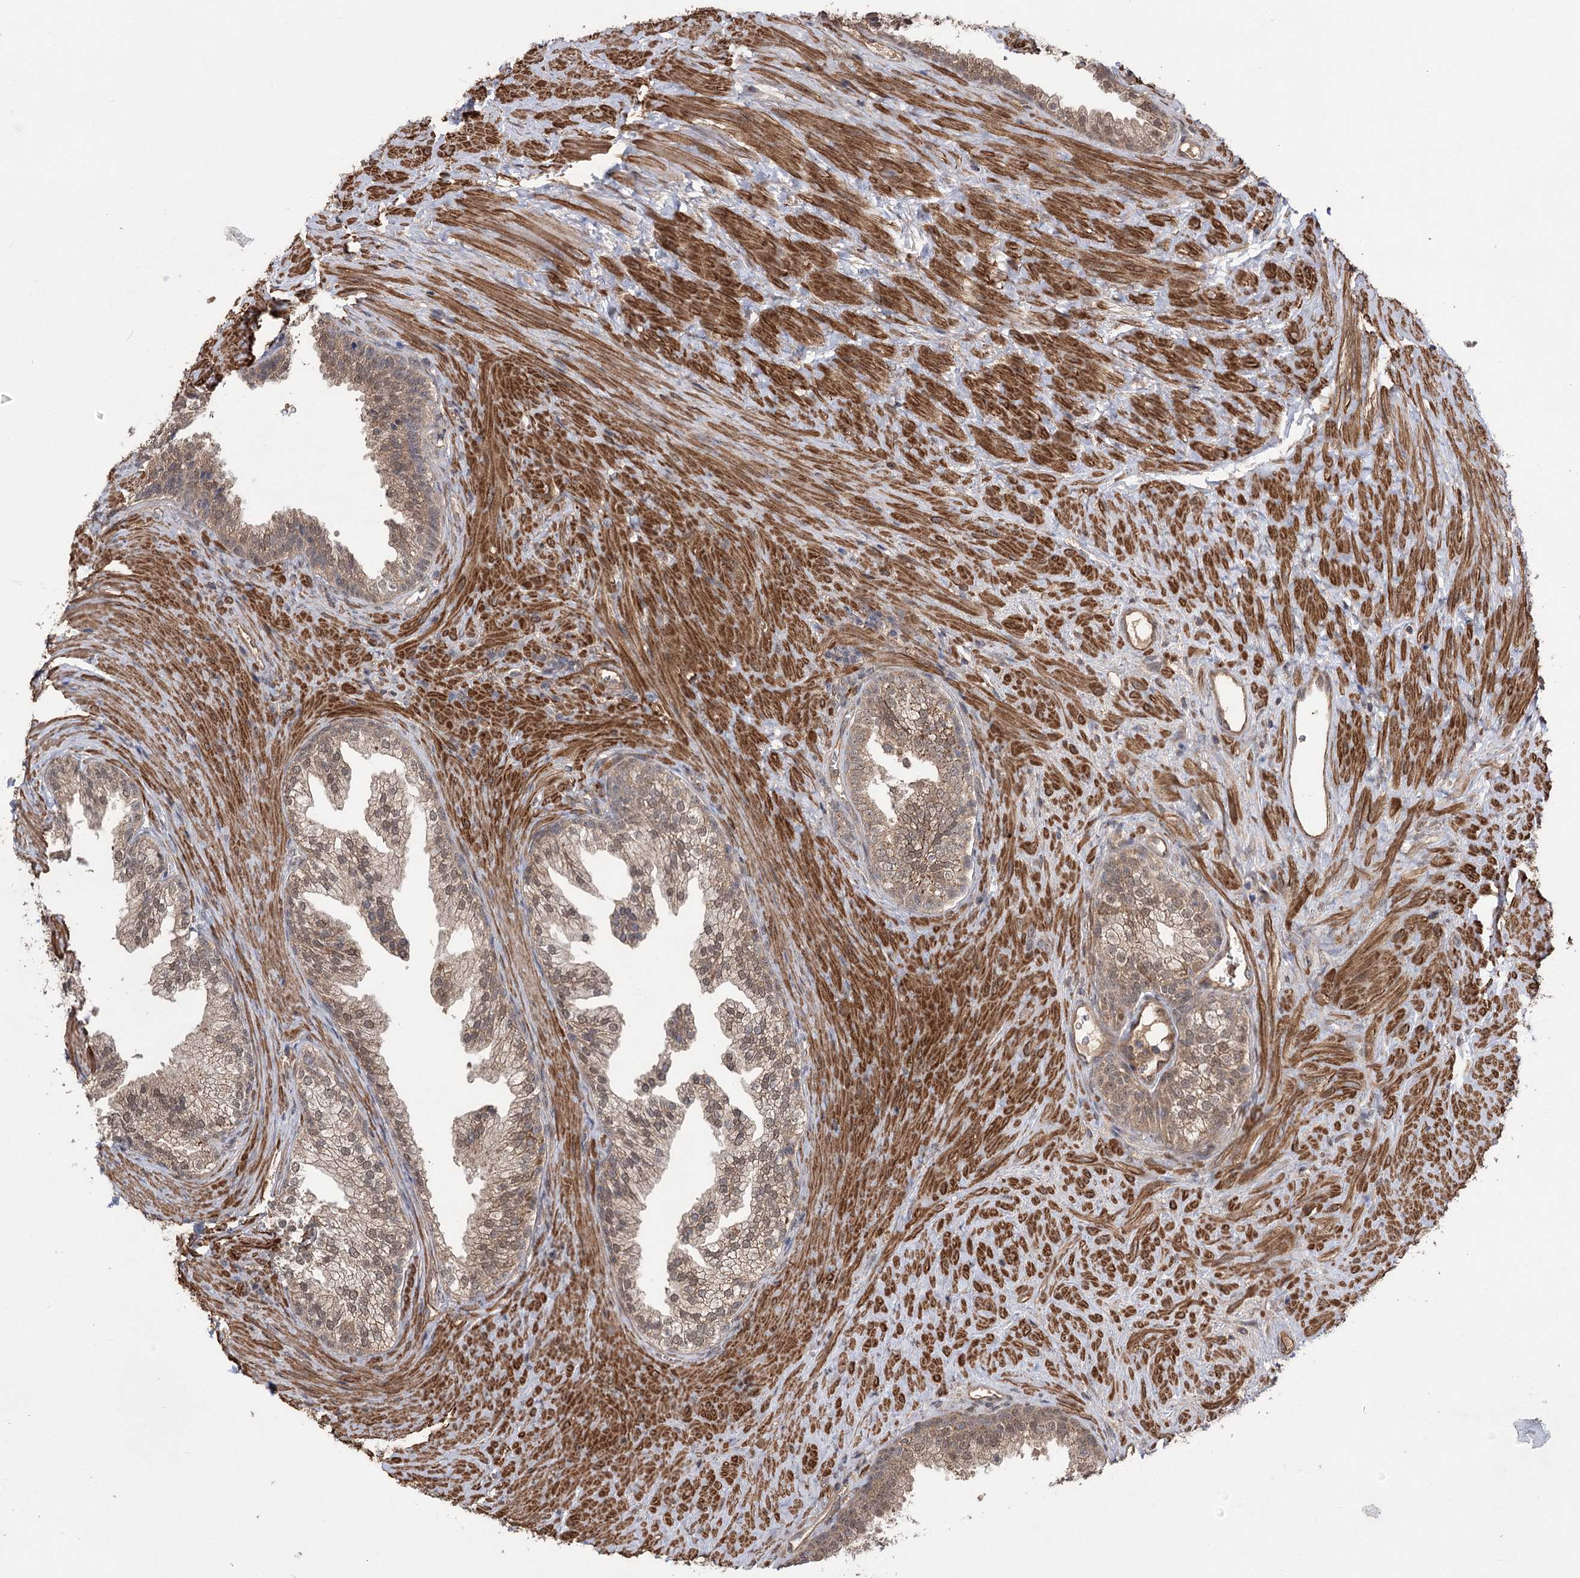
{"staining": {"intensity": "moderate", "quantity": ">75%", "location": "cytoplasmic/membranous,nuclear"}, "tissue": "prostate", "cell_type": "Glandular cells", "image_type": "normal", "snomed": [{"axis": "morphology", "description": "Normal tissue, NOS"}, {"axis": "topography", "description": "Prostate"}], "caption": "Brown immunohistochemical staining in benign human prostate demonstrates moderate cytoplasmic/membranous,nuclear staining in about >75% of glandular cells.", "gene": "TENM2", "patient": {"sex": "male", "age": 76}}